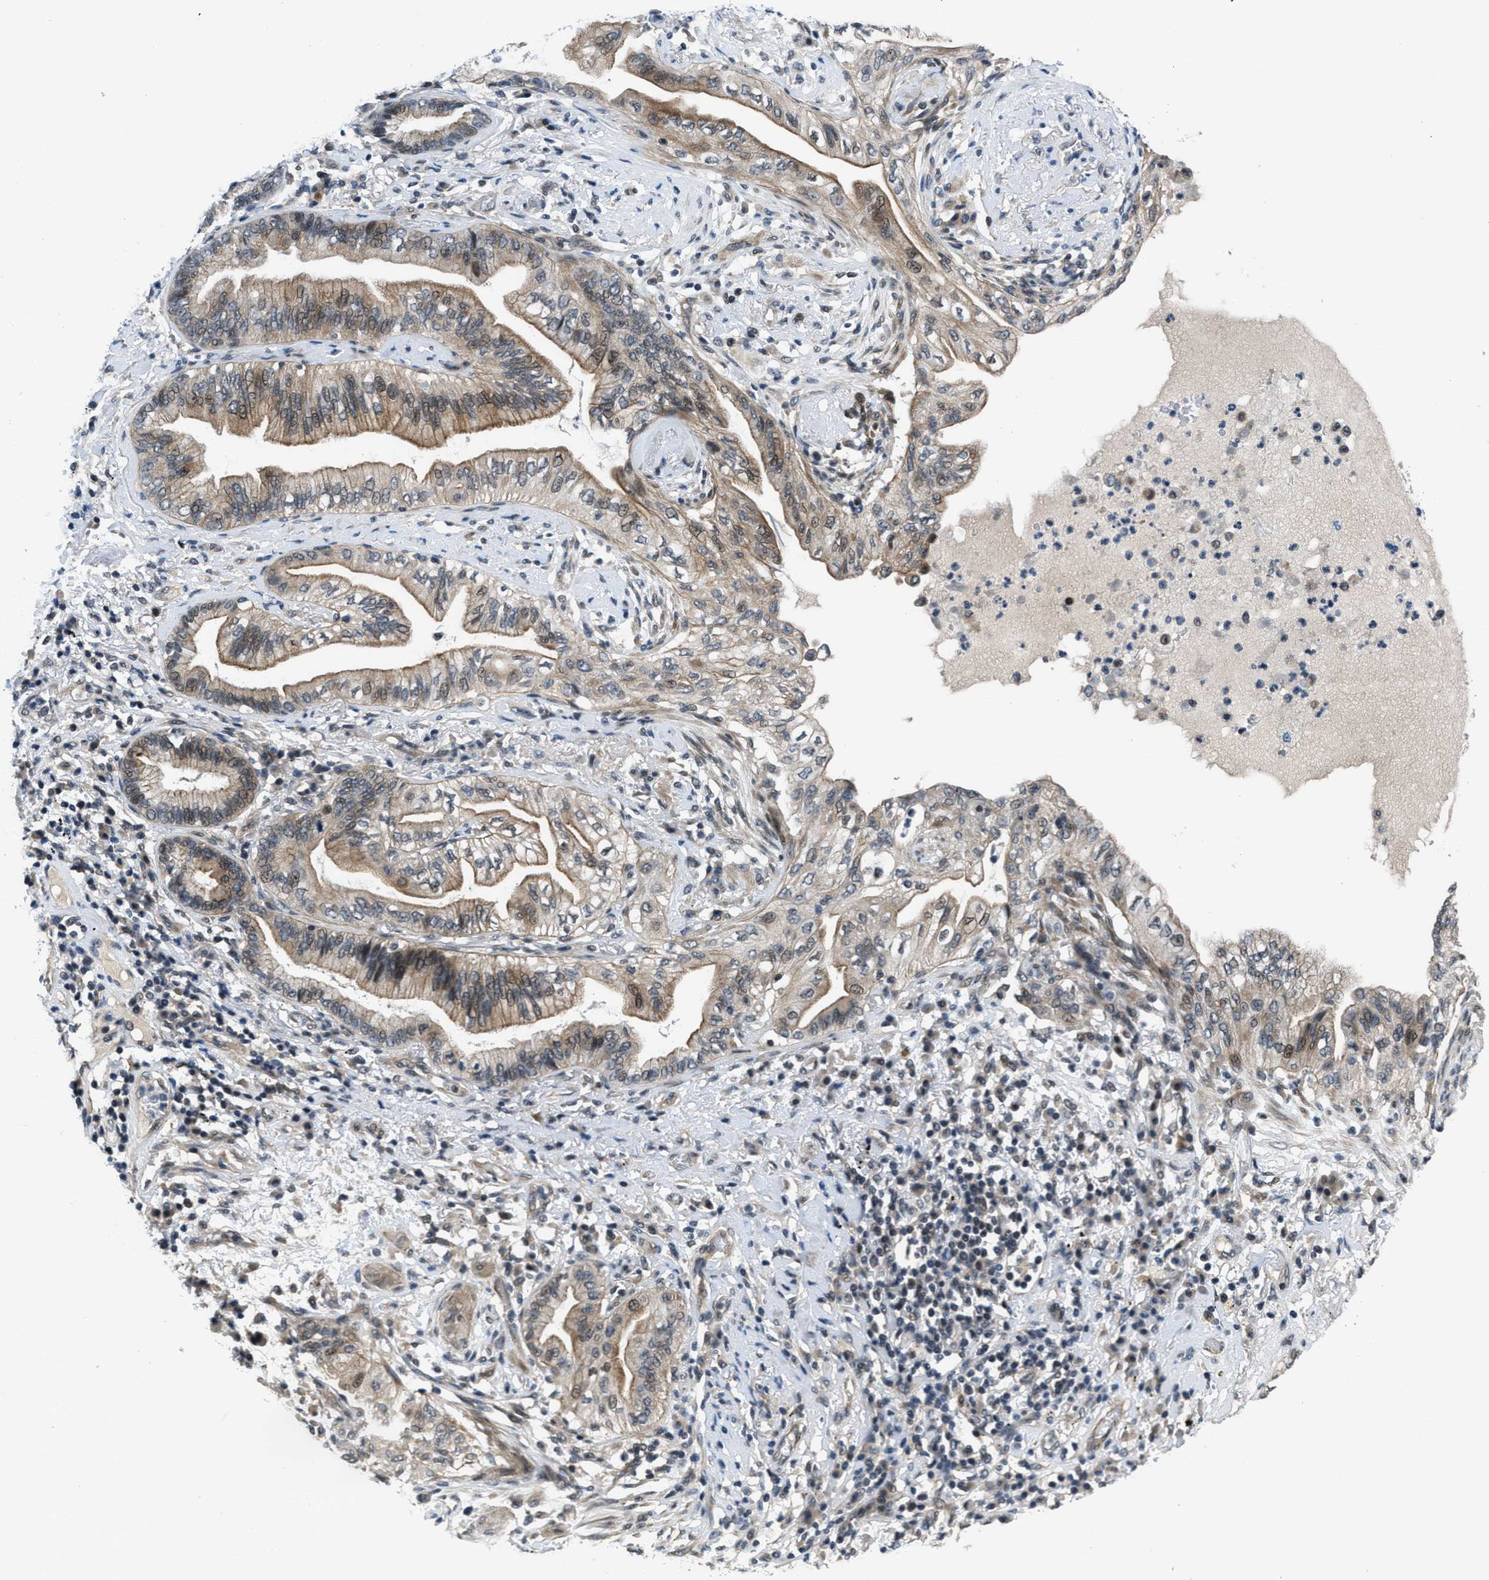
{"staining": {"intensity": "moderate", "quantity": ">75%", "location": "cytoplasmic/membranous,nuclear"}, "tissue": "lung cancer", "cell_type": "Tumor cells", "image_type": "cancer", "snomed": [{"axis": "morphology", "description": "Normal tissue, NOS"}, {"axis": "morphology", "description": "Adenocarcinoma, NOS"}, {"axis": "topography", "description": "Bronchus"}, {"axis": "topography", "description": "Lung"}], "caption": "Adenocarcinoma (lung) tissue displays moderate cytoplasmic/membranous and nuclear expression in approximately >75% of tumor cells, visualized by immunohistochemistry.", "gene": "SETD5", "patient": {"sex": "female", "age": 70}}